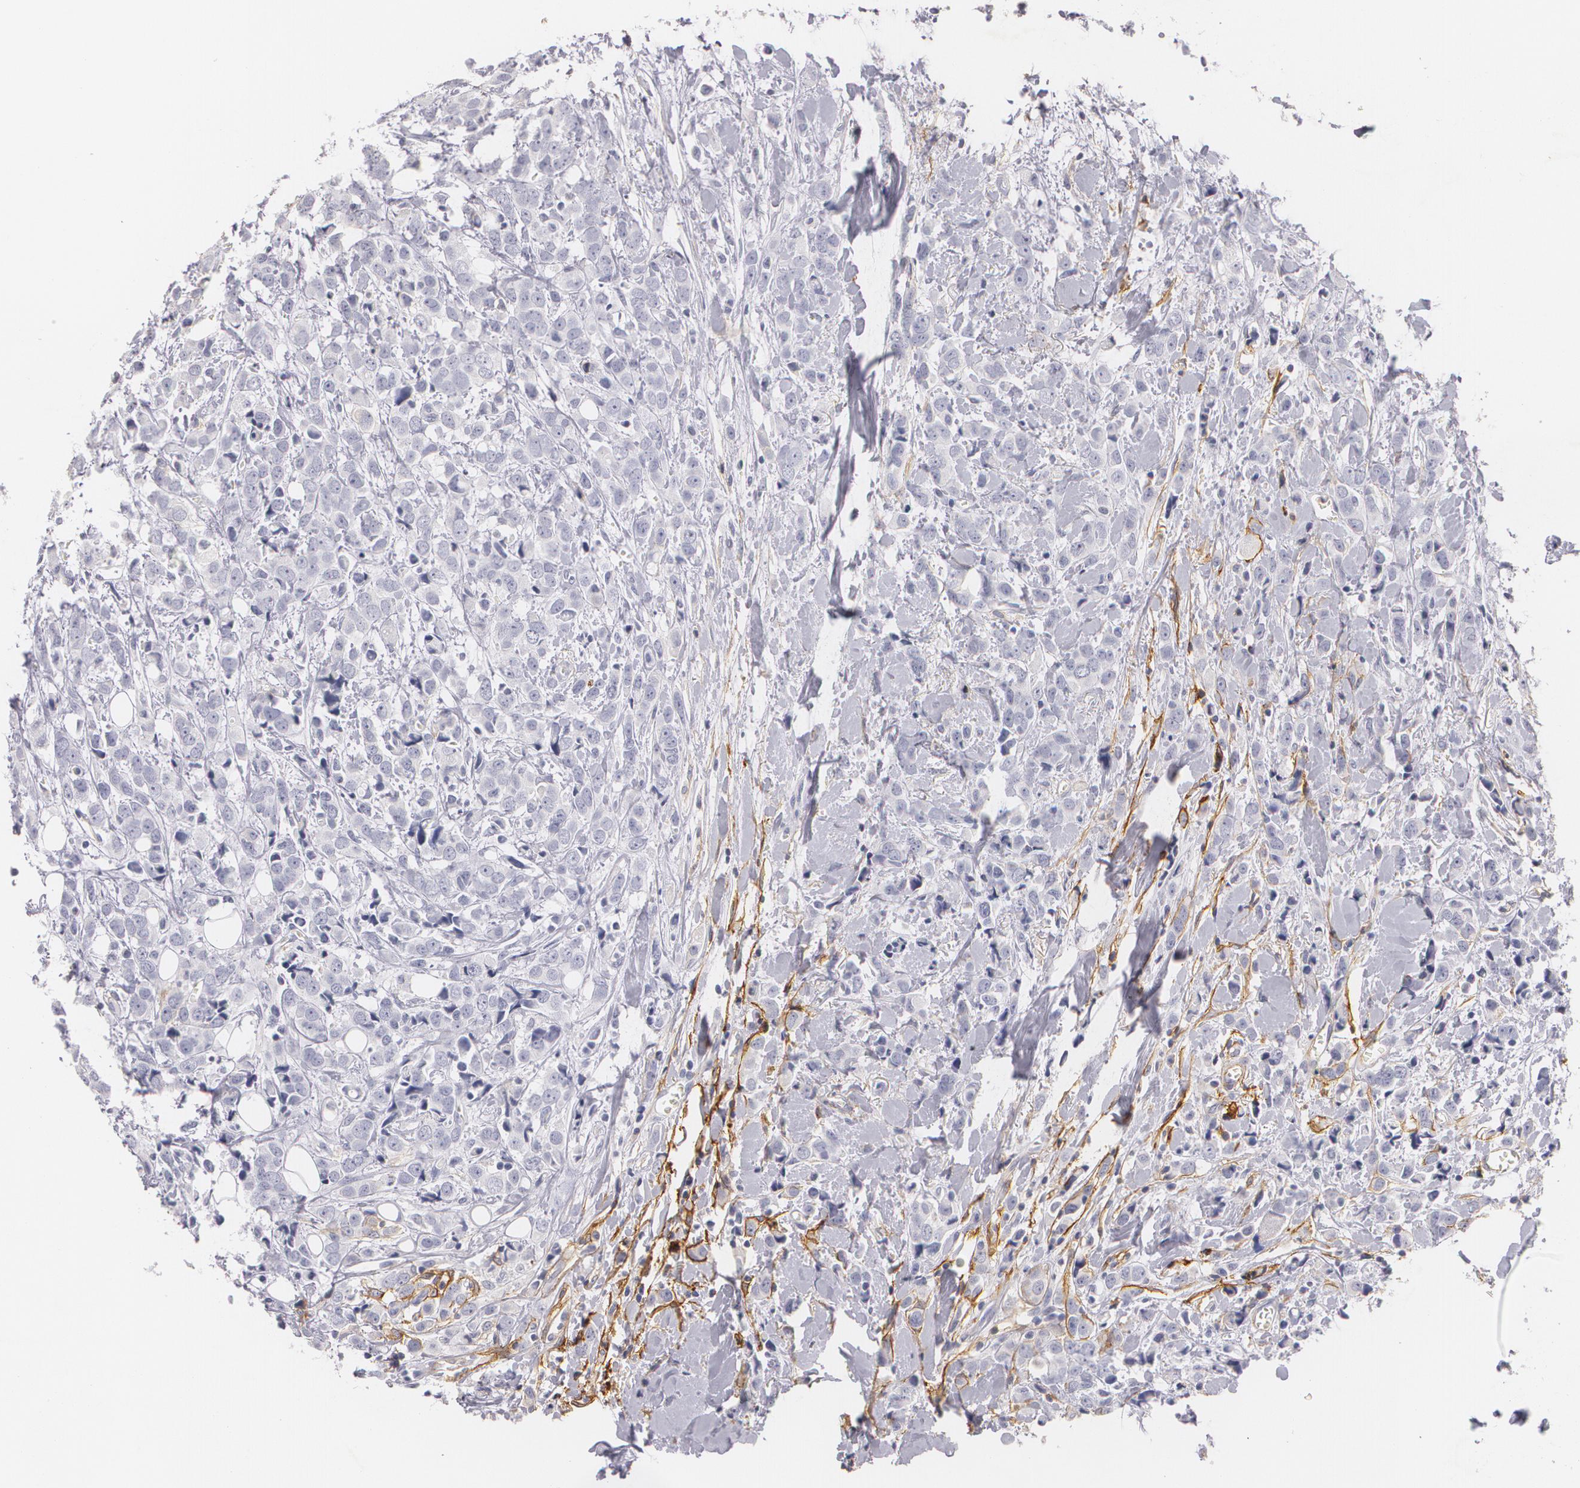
{"staining": {"intensity": "negative", "quantity": "none", "location": "none"}, "tissue": "breast cancer", "cell_type": "Tumor cells", "image_type": "cancer", "snomed": [{"axis": "morphology", "description": "Lobular carcinoma"}, {"axis": "topography", "description": "Breast"}], "caption": "IHC photomicrograph of human breast lobular carcinoma stained for a protein (brown), which displays no expression in tumor cells. (Brightfield microscopy of DAB immunohistochemistry (IHC) at high magnification).", "gene": "NGFR", "patient": {"sex": "female", "age": 57}}